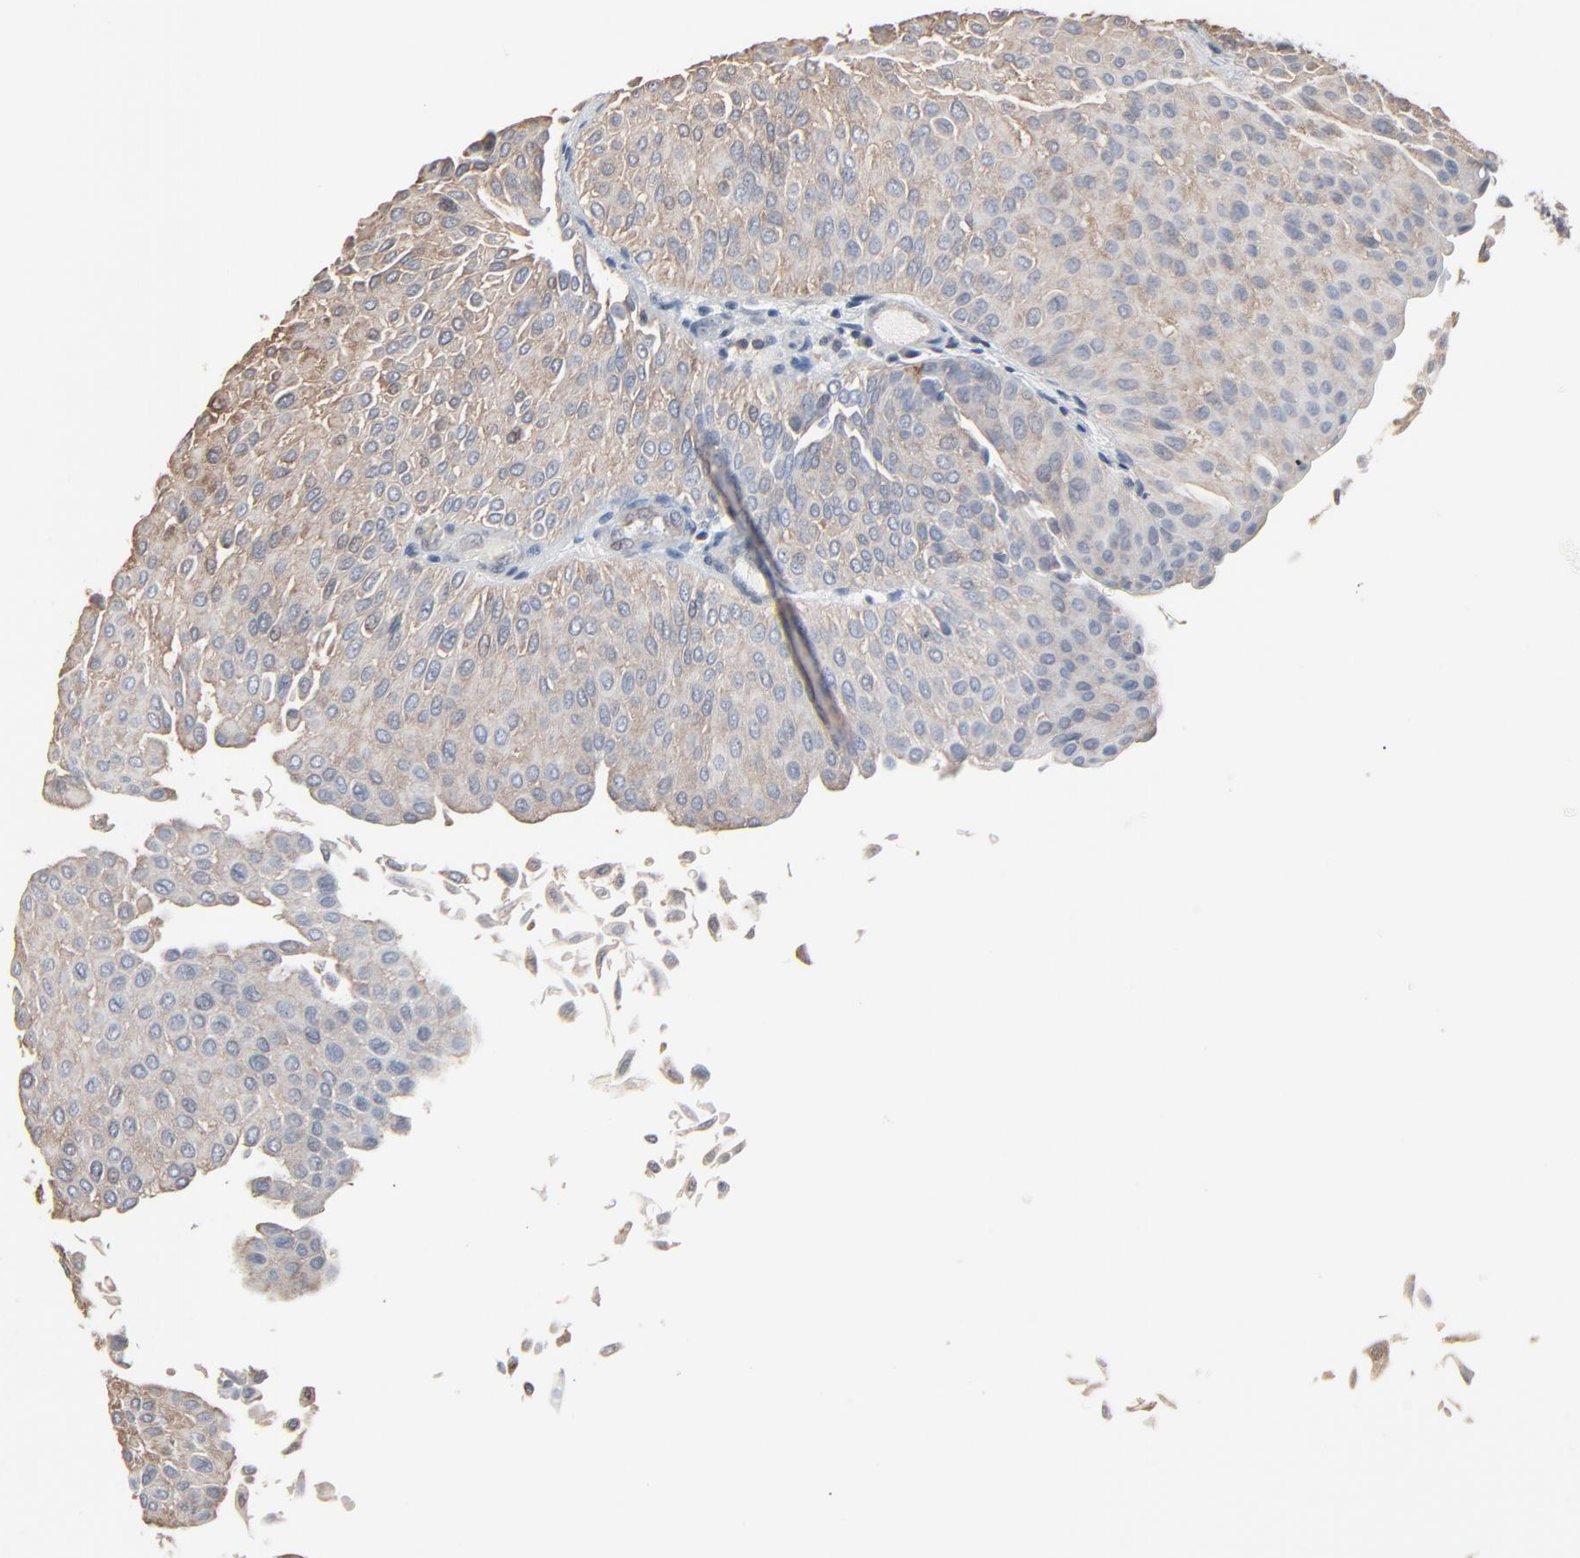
{"staining": {"intensity": "weak", "quantity": ">75%", "location": "cytoplasmic/membranous"}, "tissue": "urothelial cancer", "cell_type": "Tumor cells", "image_type": "cancer", "snomed": [{"axis": "morphology", "description": "Urothelial carcinoma, Low grade"}, {"axis": "topography", "description": "Urinary bladder"}], "caption": "An immunohistochemistry histopathology image of tumor tissue is shown. Protein staining in brown shows weak cytoplasmic/membranous positivity in urothelial carcinoma (low-grade) within tumor cells. Ihc stains the protein in brown and the nuclei are stained blue.", "gene": "CCT5", "patient": {"sex": "male", "age": 64}}